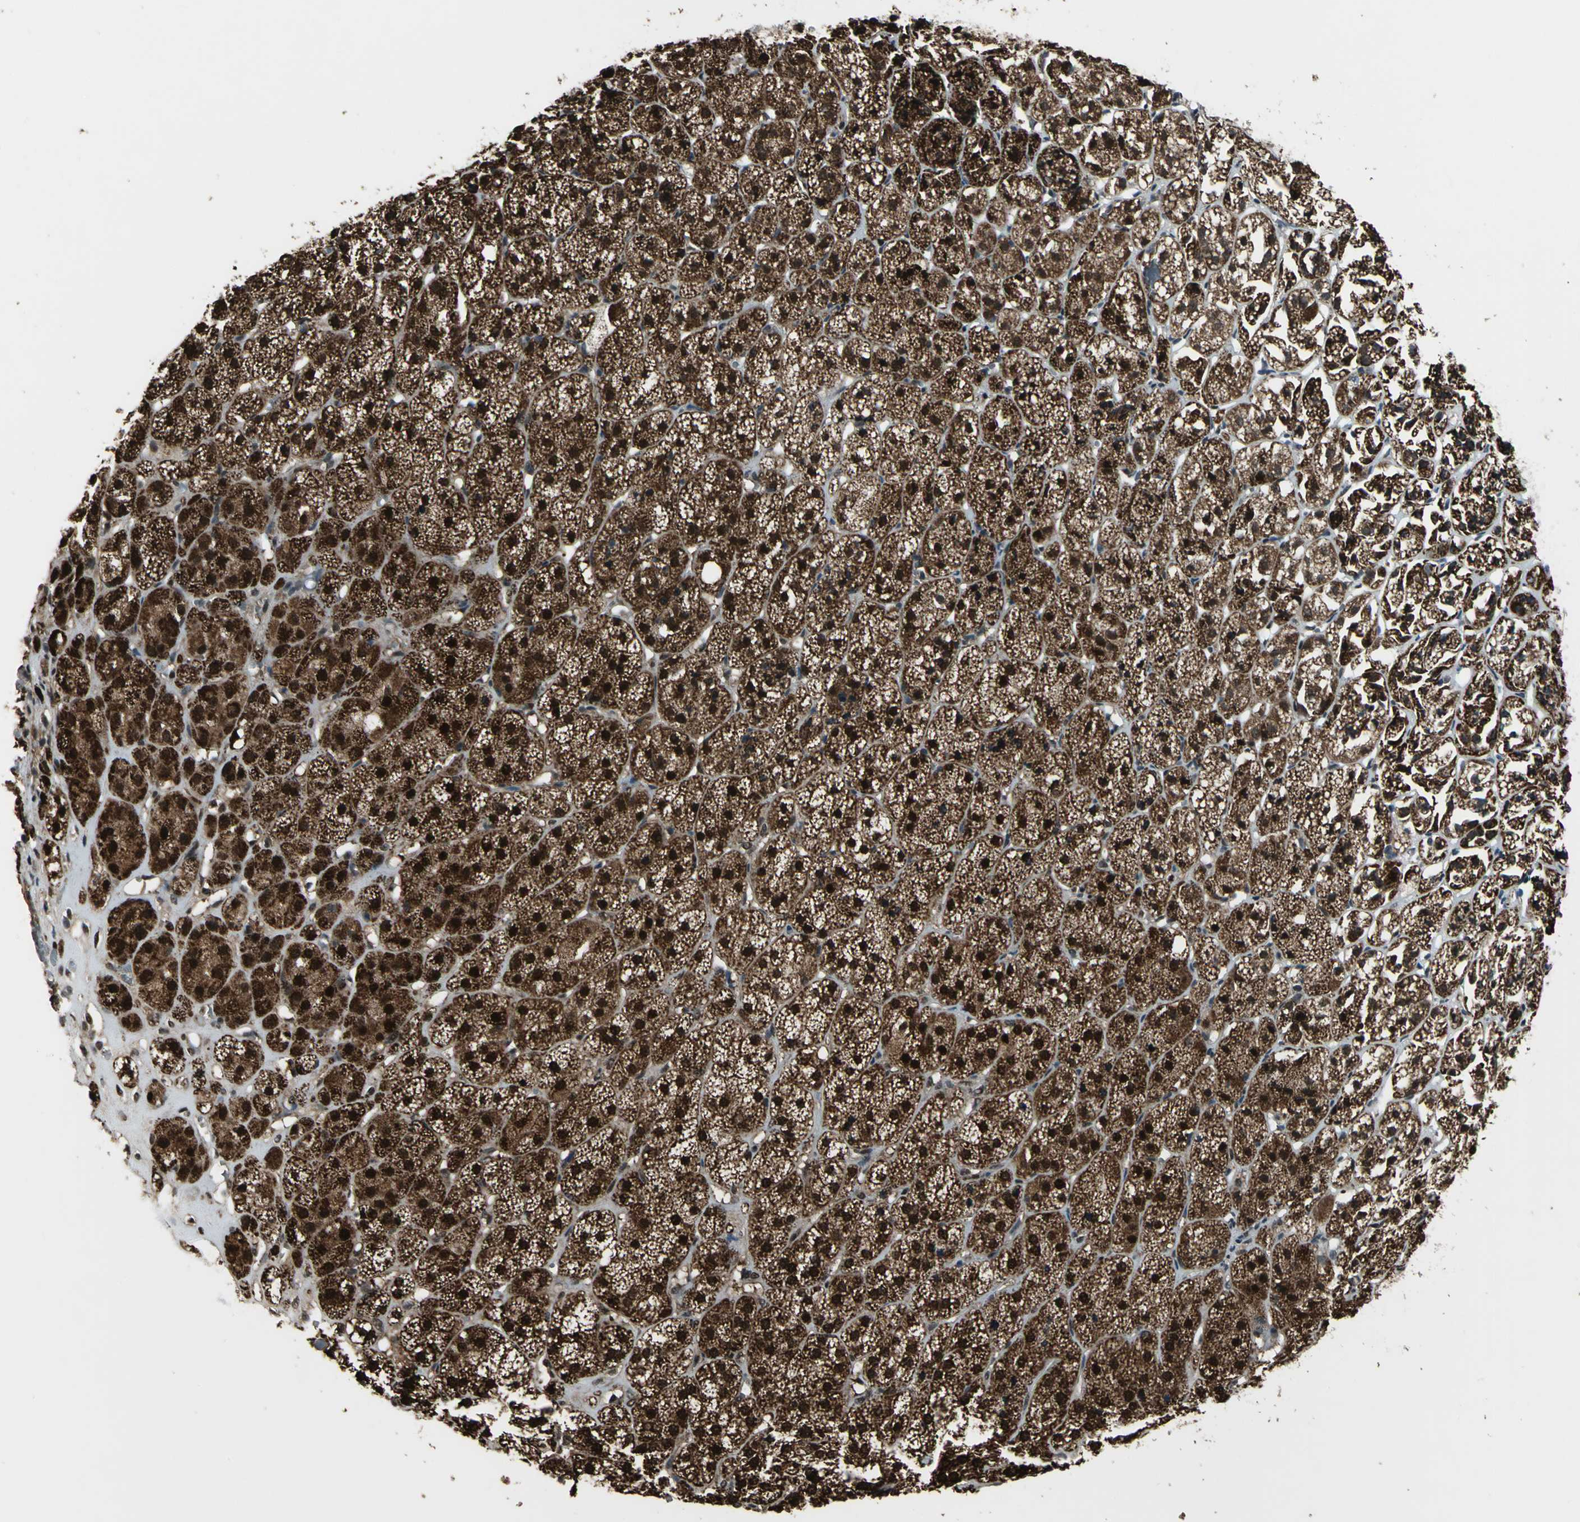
{"staining": {"intensity": "strong", "quantity": ">75%", "location": "cytoplasmic/membranous,nuclear"}, "tissue": "adrenal gland", "cell_type": "Glandular cells", "image_type": "normal", "snomed": [{"axis": "morphology", "description": "Normal tissue, NOS"}, {"axis": "topography", "description": "Adrenal gland"}], "caption": "The micrograph shows staining of normal adrenal gland, revealing strong cytoplasmic/membranous,nuclear protein expression (brown color) within glandular cells. (DAB (3,3'-diaminobenzidine) IHC, brown staining for protein, blue staining for nuclei).", "gene": "COPS5", "patient": {"sex": "female", "age": 71}}